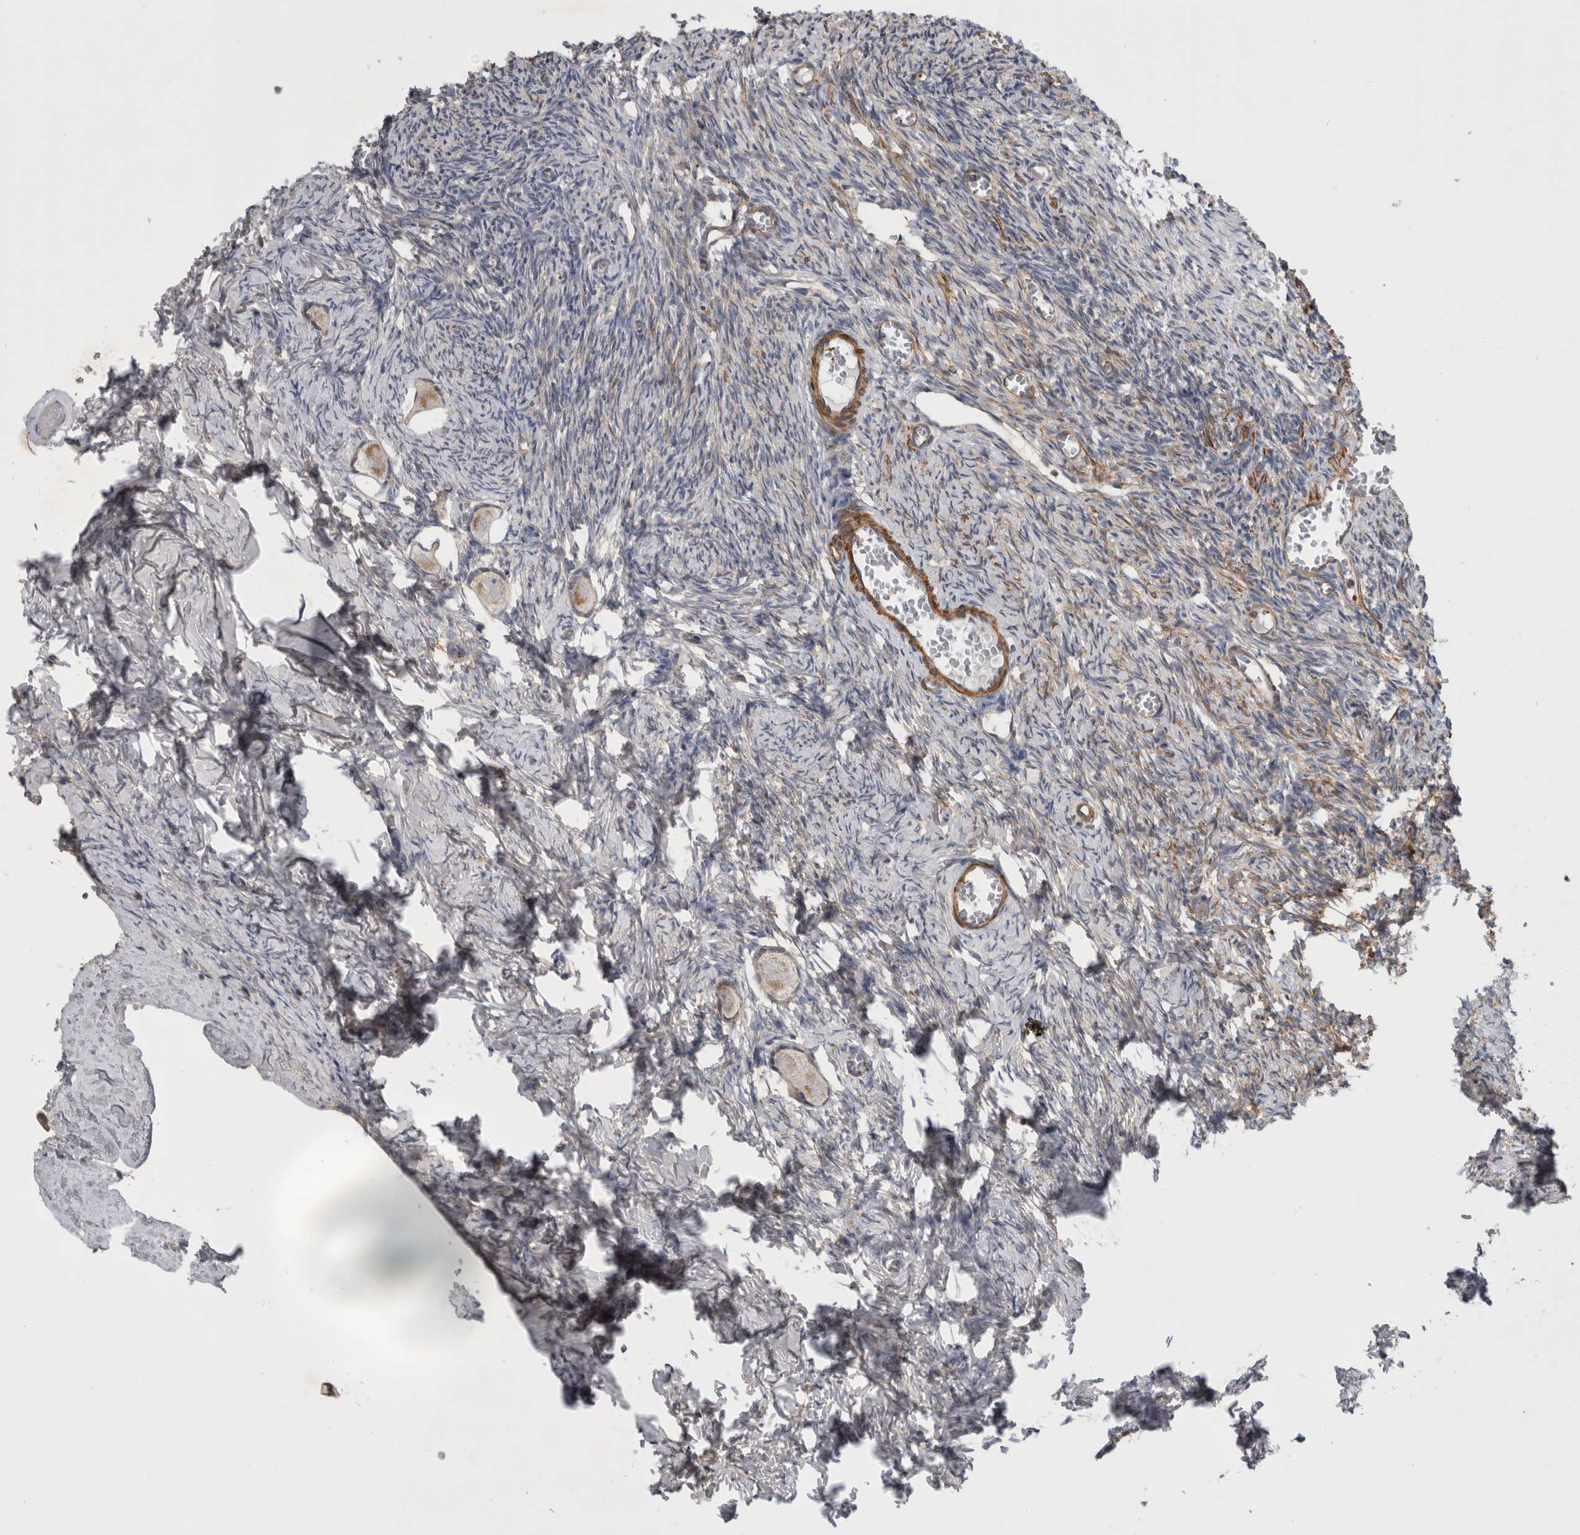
{"staining": {"intensity": "moderate", "quantity": ">75%", "location": "cytoplasmic/membranous"}, "tissue": "ovary", "cell_type": "Follicle cells", "image_type": "normal", "snomed": [{"axis": "morphology", "description": "Normal tissue, NOS"}, {"axis": "topography", "description": "Ovary"}], "caption": "Moderate cytoplasmic/membranous expression for a protein is present in about >75% of follicle cells of normal ovary using IHC.", "gene": "SFXN2", "patient": {"sex": "female", "age": 27}}